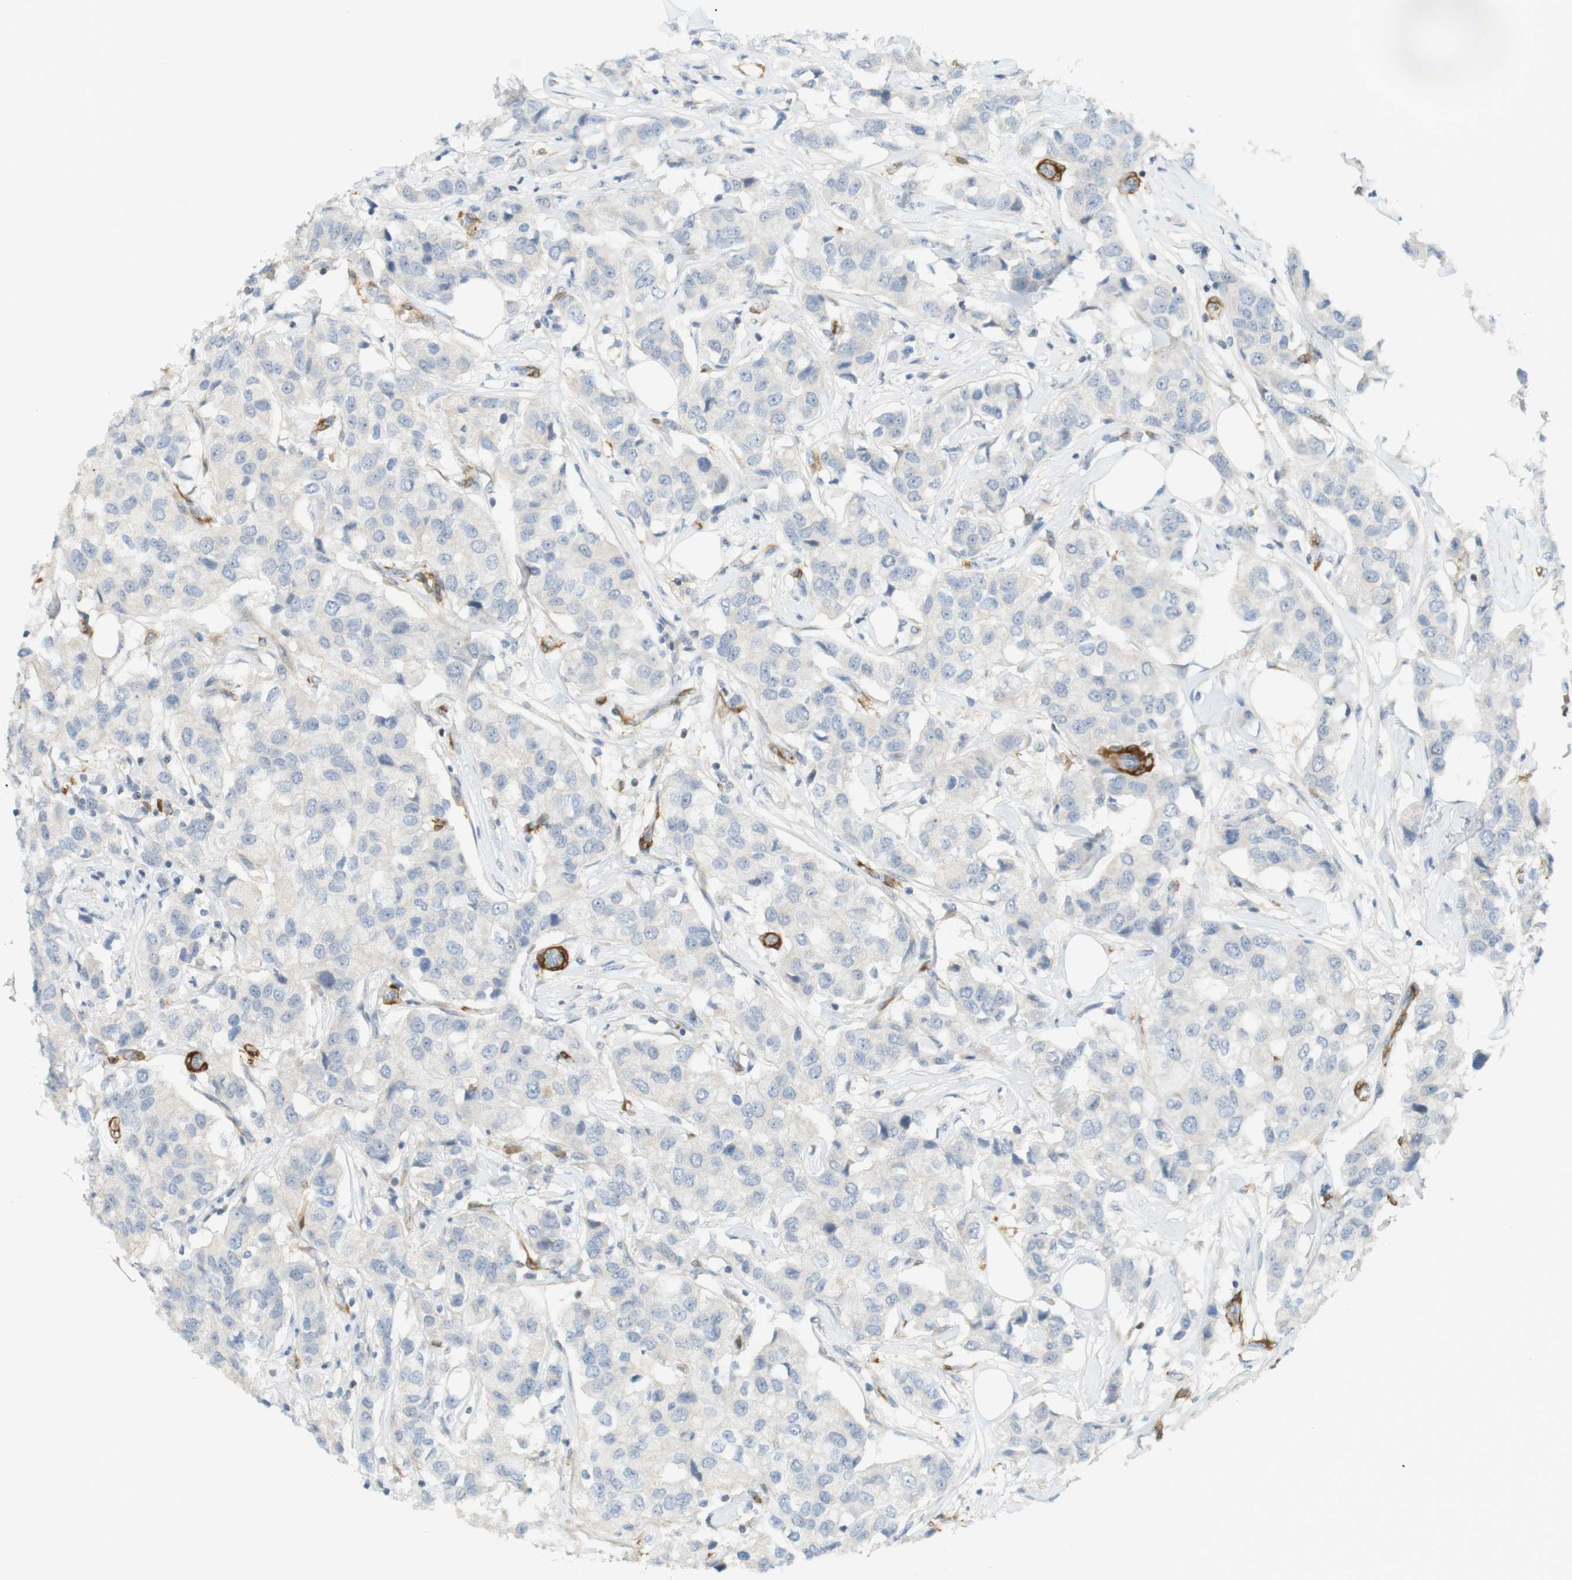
{"staining": {"intensity": "negative", "quantity": "none", "location": "none"}, "tissue": "breast cancer", "cell_type": "Tumor cells", "image_type": "cancer", "snomed": [{"axis": "morphology", "description": "Duct carcinoma"}, {"axis": "topography", "description": "Breast"}], "caption": "Tumor cells are negative for brown protein staining in breast cancer. (DAB (3,3'-diaminobenzidine) IHC, high magnification).", "gene": "PDE3A", "patient": {"sex": "female", "age": 80}}